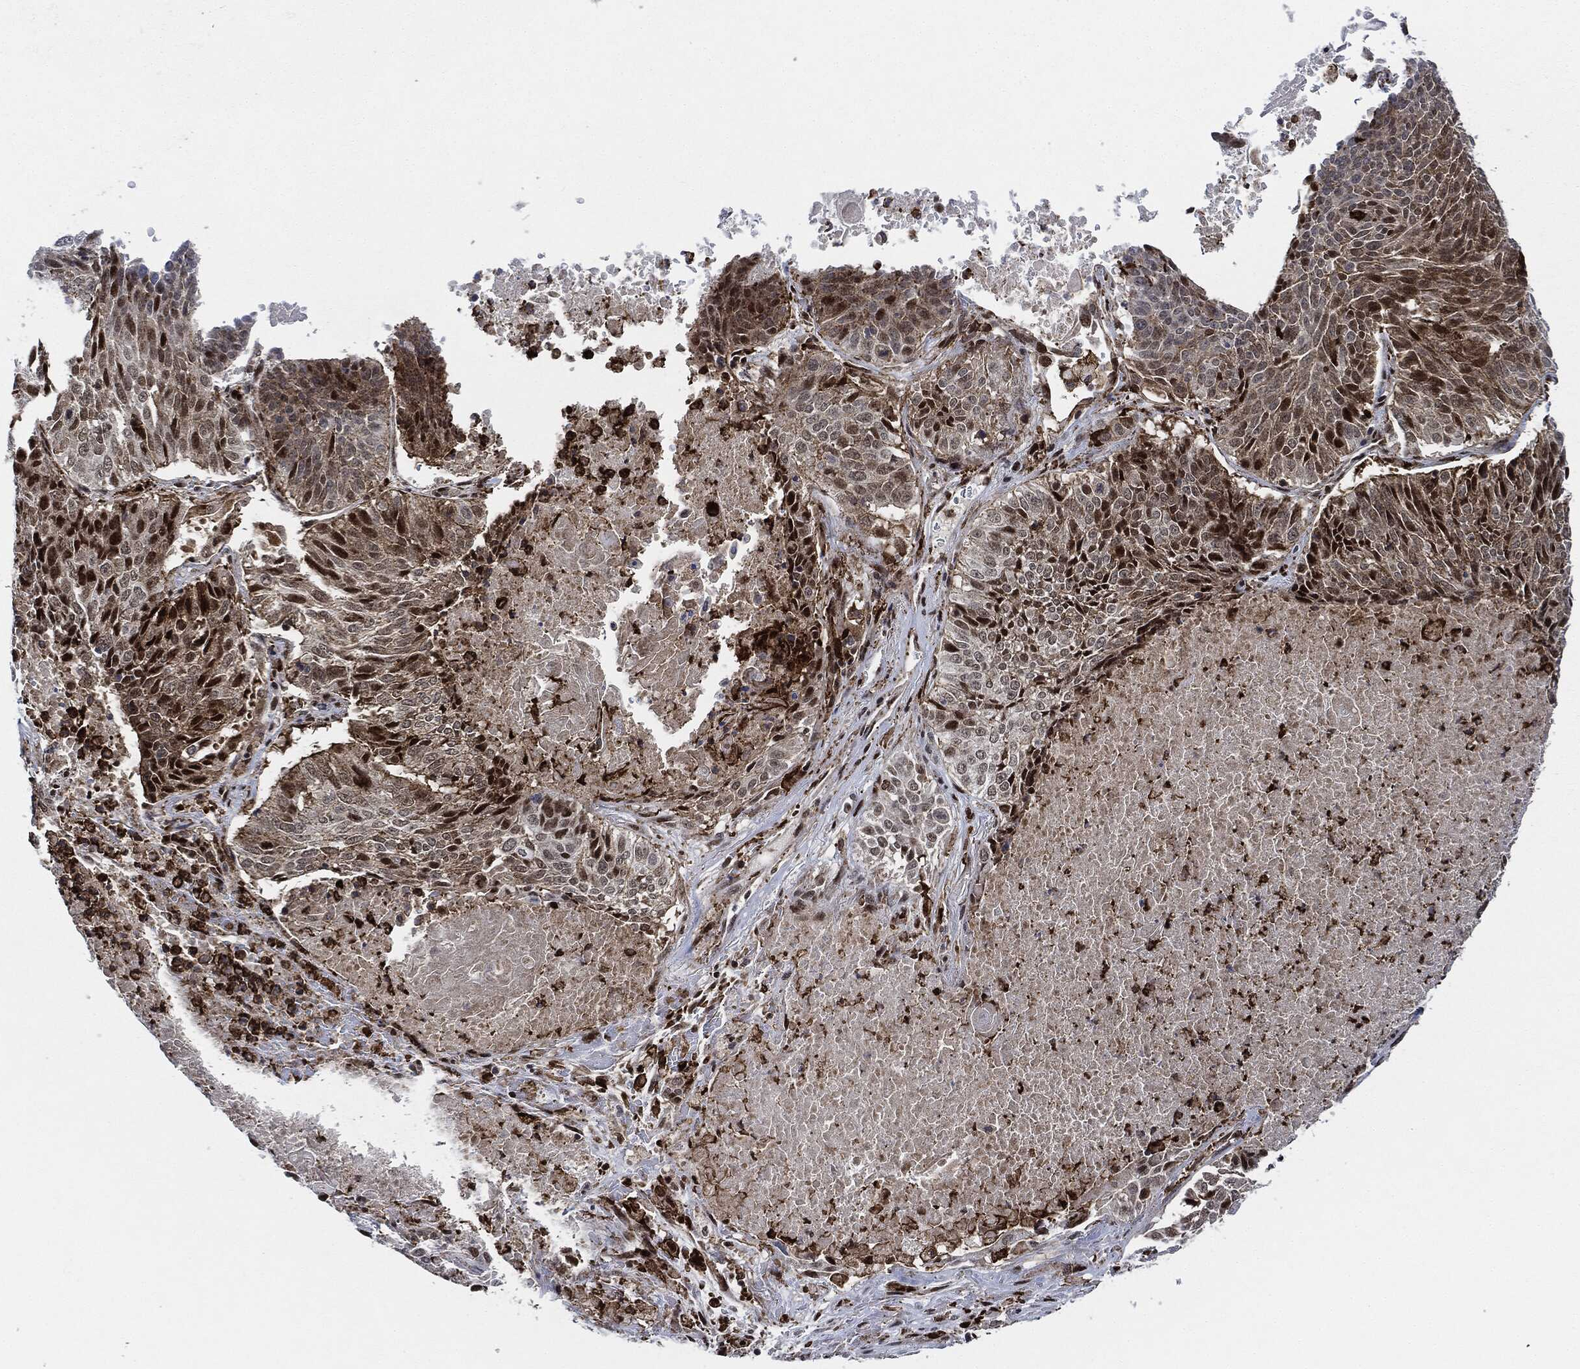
{"staining": {"intensity": "strong", "quantity": "<25%", "location": "nuclear"}, "tissue": "lung cancer", "cell_type": "Tumor cells", "image_type": "cancer", "snomed": [{"axis": "morphology", "description": "Squamous cell carcinoma, NOS"}, {"axis": "topography", "description": "Lung"}], "caption": "Protein staining of lung cancer (squamous cell carcinoma) tissue shows strong nuclear positivity in about <25% of tumor cells.", "gene": "NANOS3", "patient": {"sex": "male", "age": 64}}